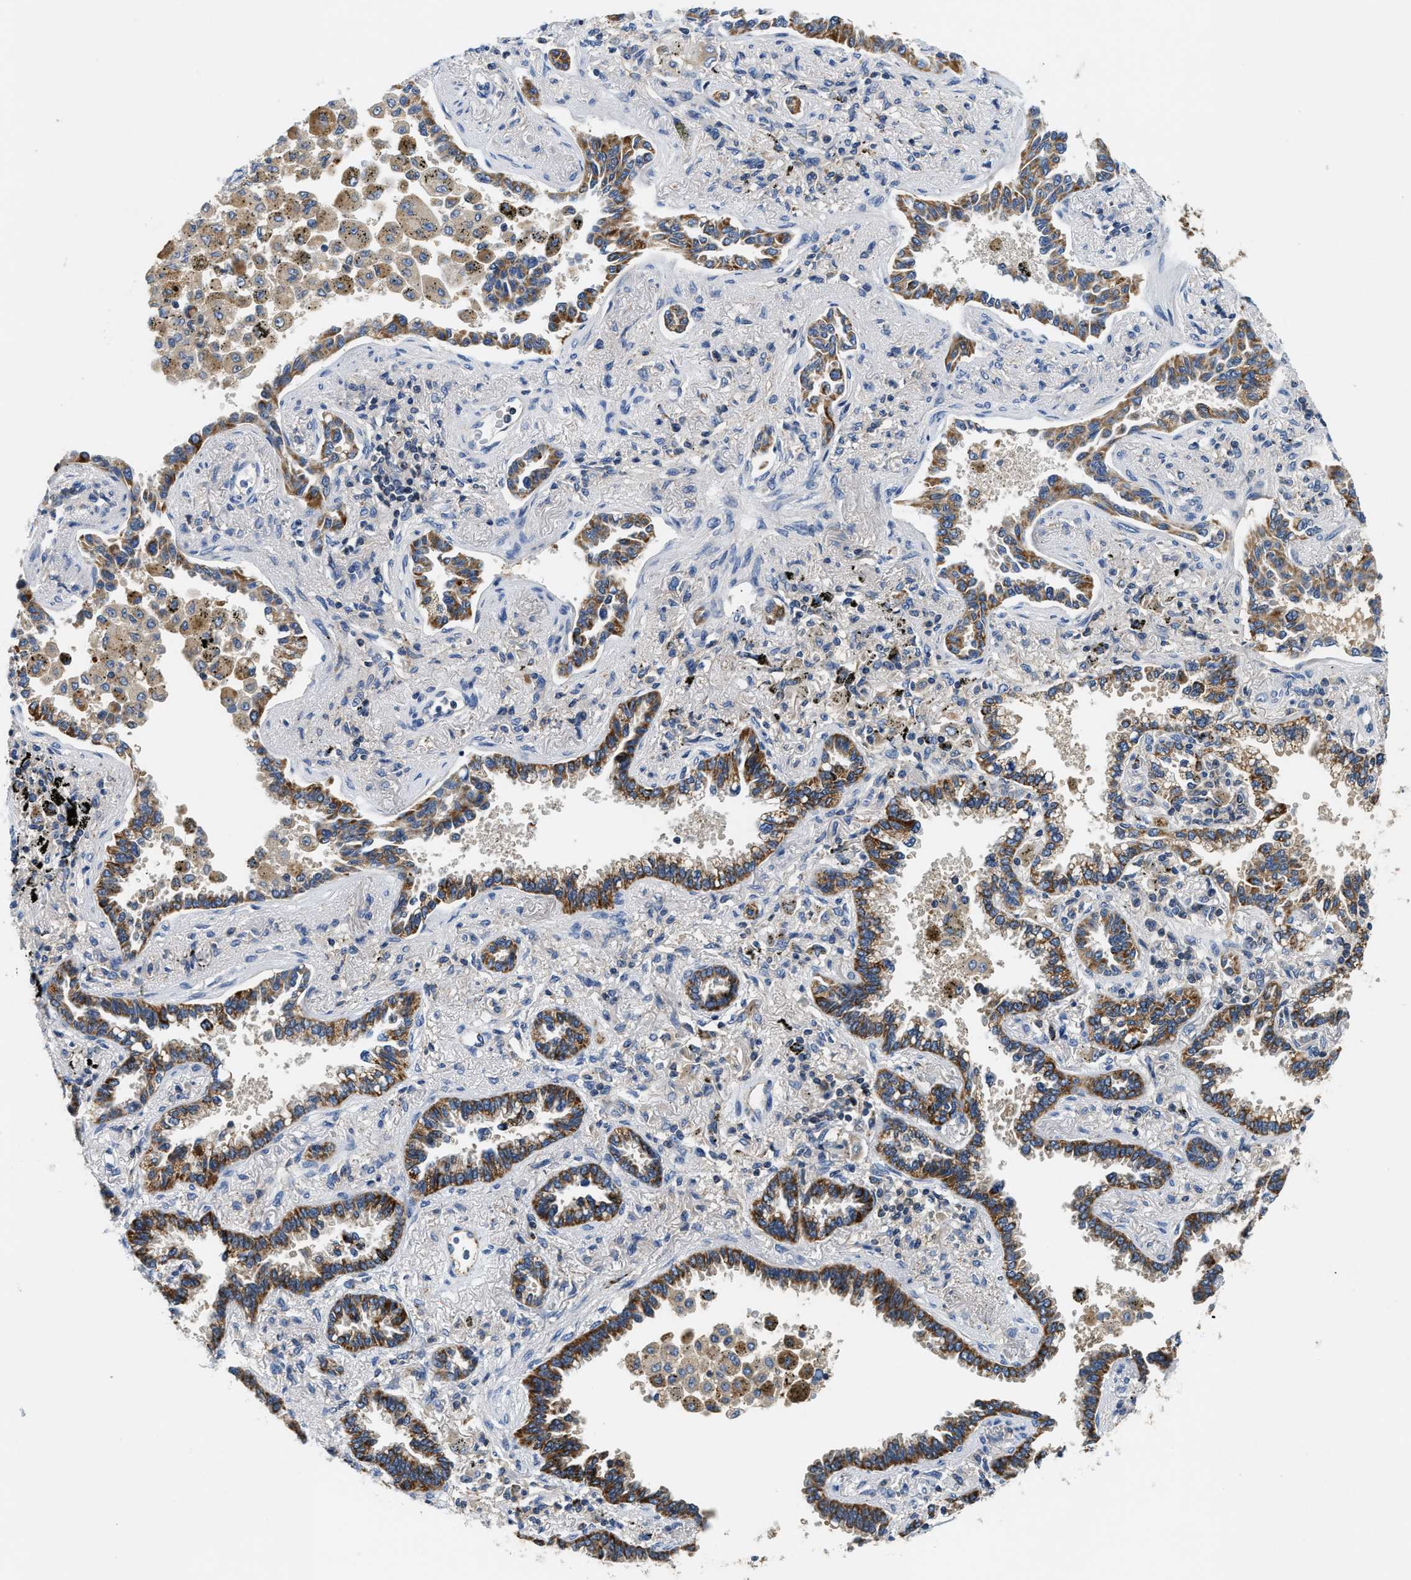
{"staining": {"intensity": "strong", "quantity": "25%-75%", "location": "cytoplasmic/membranous"}, "tissue": "lung cancer", "cell_type": "Tumor cells", "image_type": "cancer", "snomed": [{"axis": "morphology", "description": "Normal tissue, NOS"}, {"axis": "morphology", "description": "Adenocarcinoma, NOS"}, {"axis": "topography", "description": "Lung"}], "caption": "An immunohistochemistry photomicrograph of tumor tissue is shown. Protein staining in brown highlights strong cytoplasmic/membranous positivity in lung cancer (adenocarcinoma) within tumor cells.", "gene": "CCM2", "patient": {"sex": "male", "age": 59}}